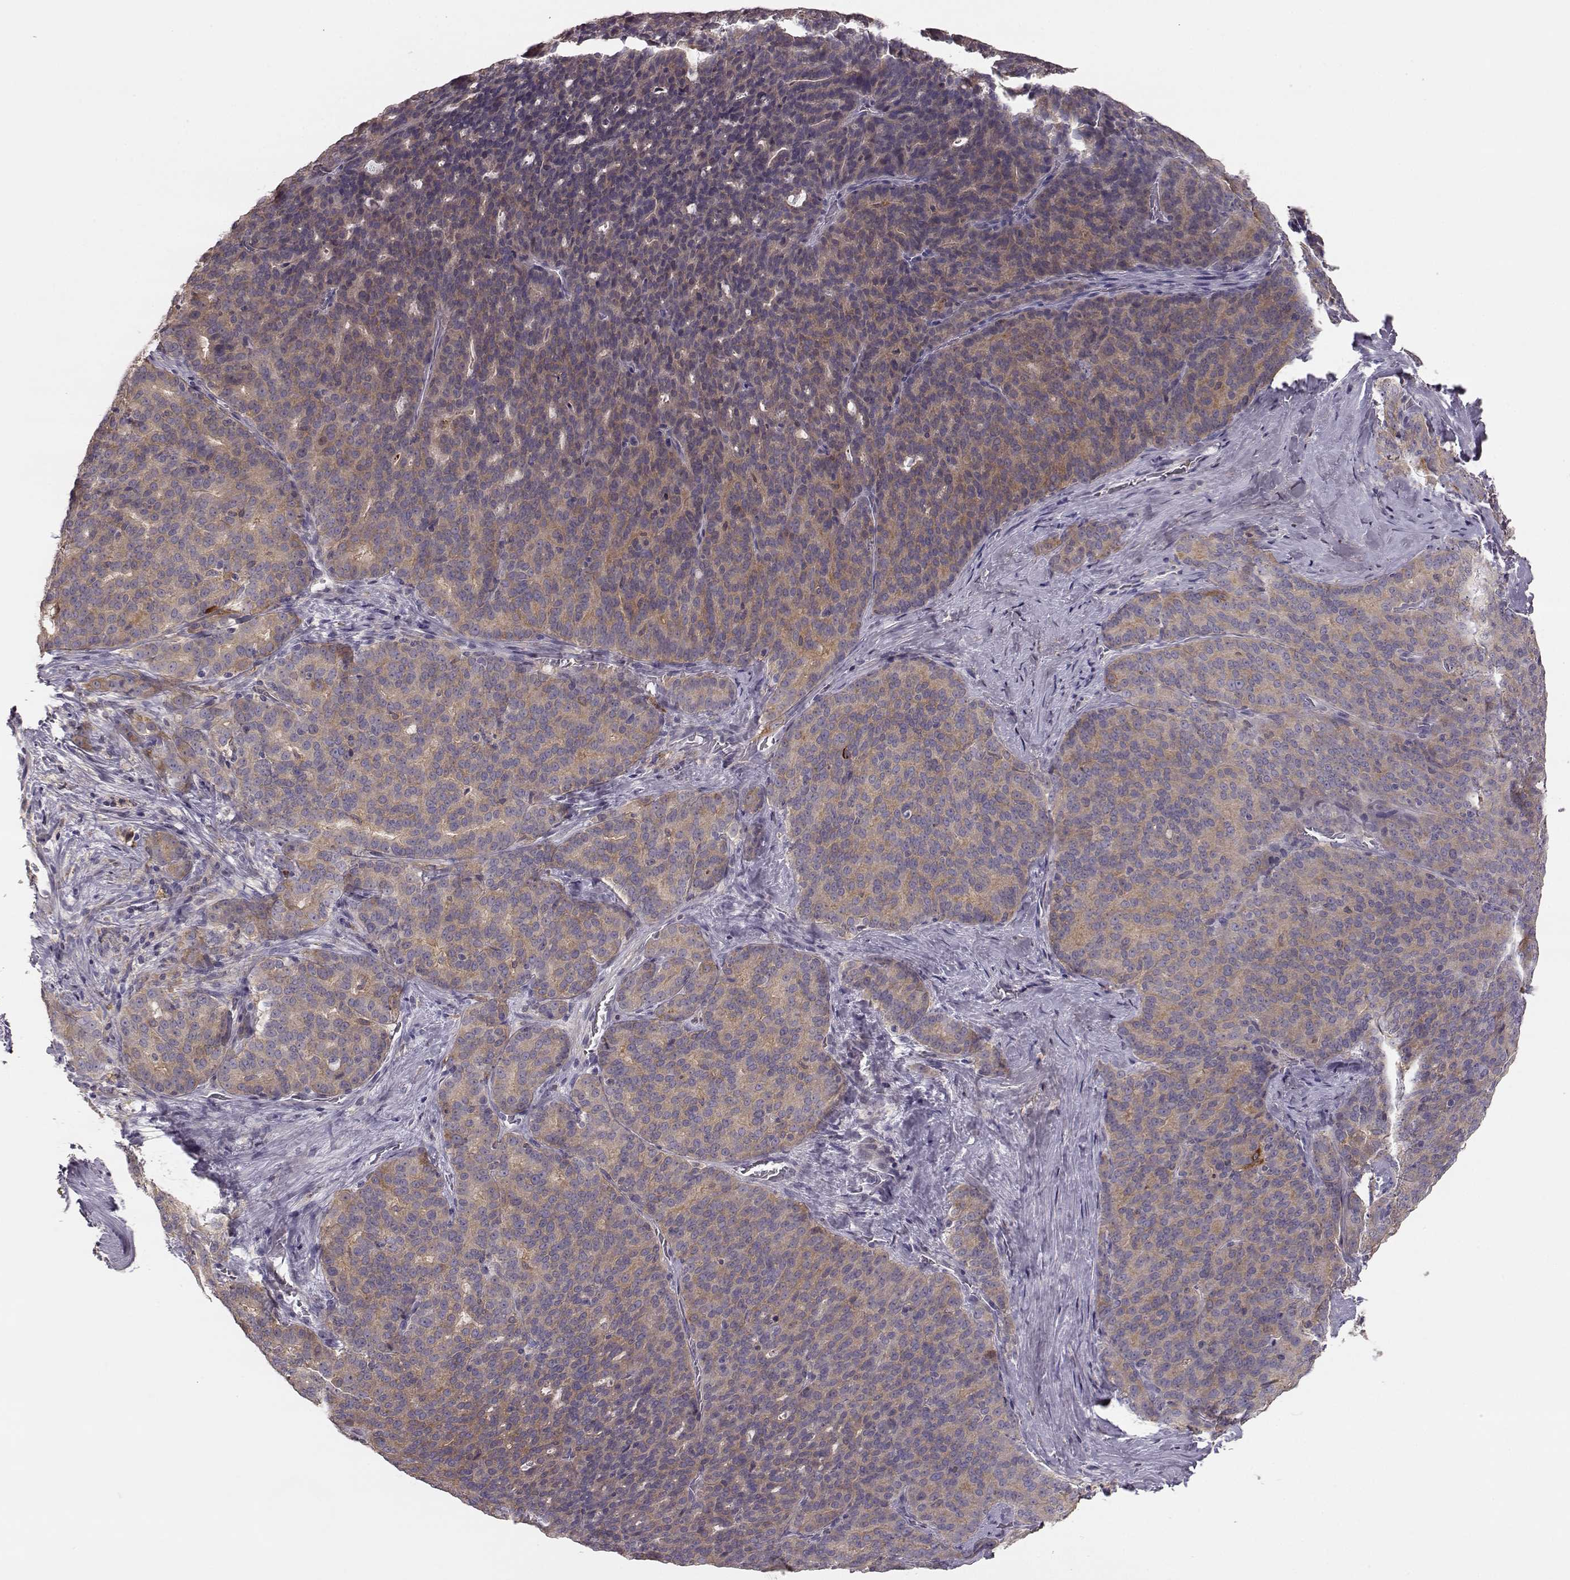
{"staining": {"intensity": "weak", "quantity": ">75%", "location": "cytoplasmic/membranous"}, "tissue": "liver cancer", "cell_type": "Tumor cells", "image_type": "cancer", "snomed": [{"axis": "morphology", "description": "Cholangiocarcinoma"}, {"axis": "topography", "description": "Liver"}], "caption": "This histopathology image demonstrates cholangiocarcinoma (liver) stained with immunohistochemistry (IHC) to label a protein in brown. The cytoplasmic/membranous of tumor cells show weak positivity for the protein. Nuclei are counter-stained blue.", "gene": "GPR50", "patient": {"sex": "female", "age": 47}}